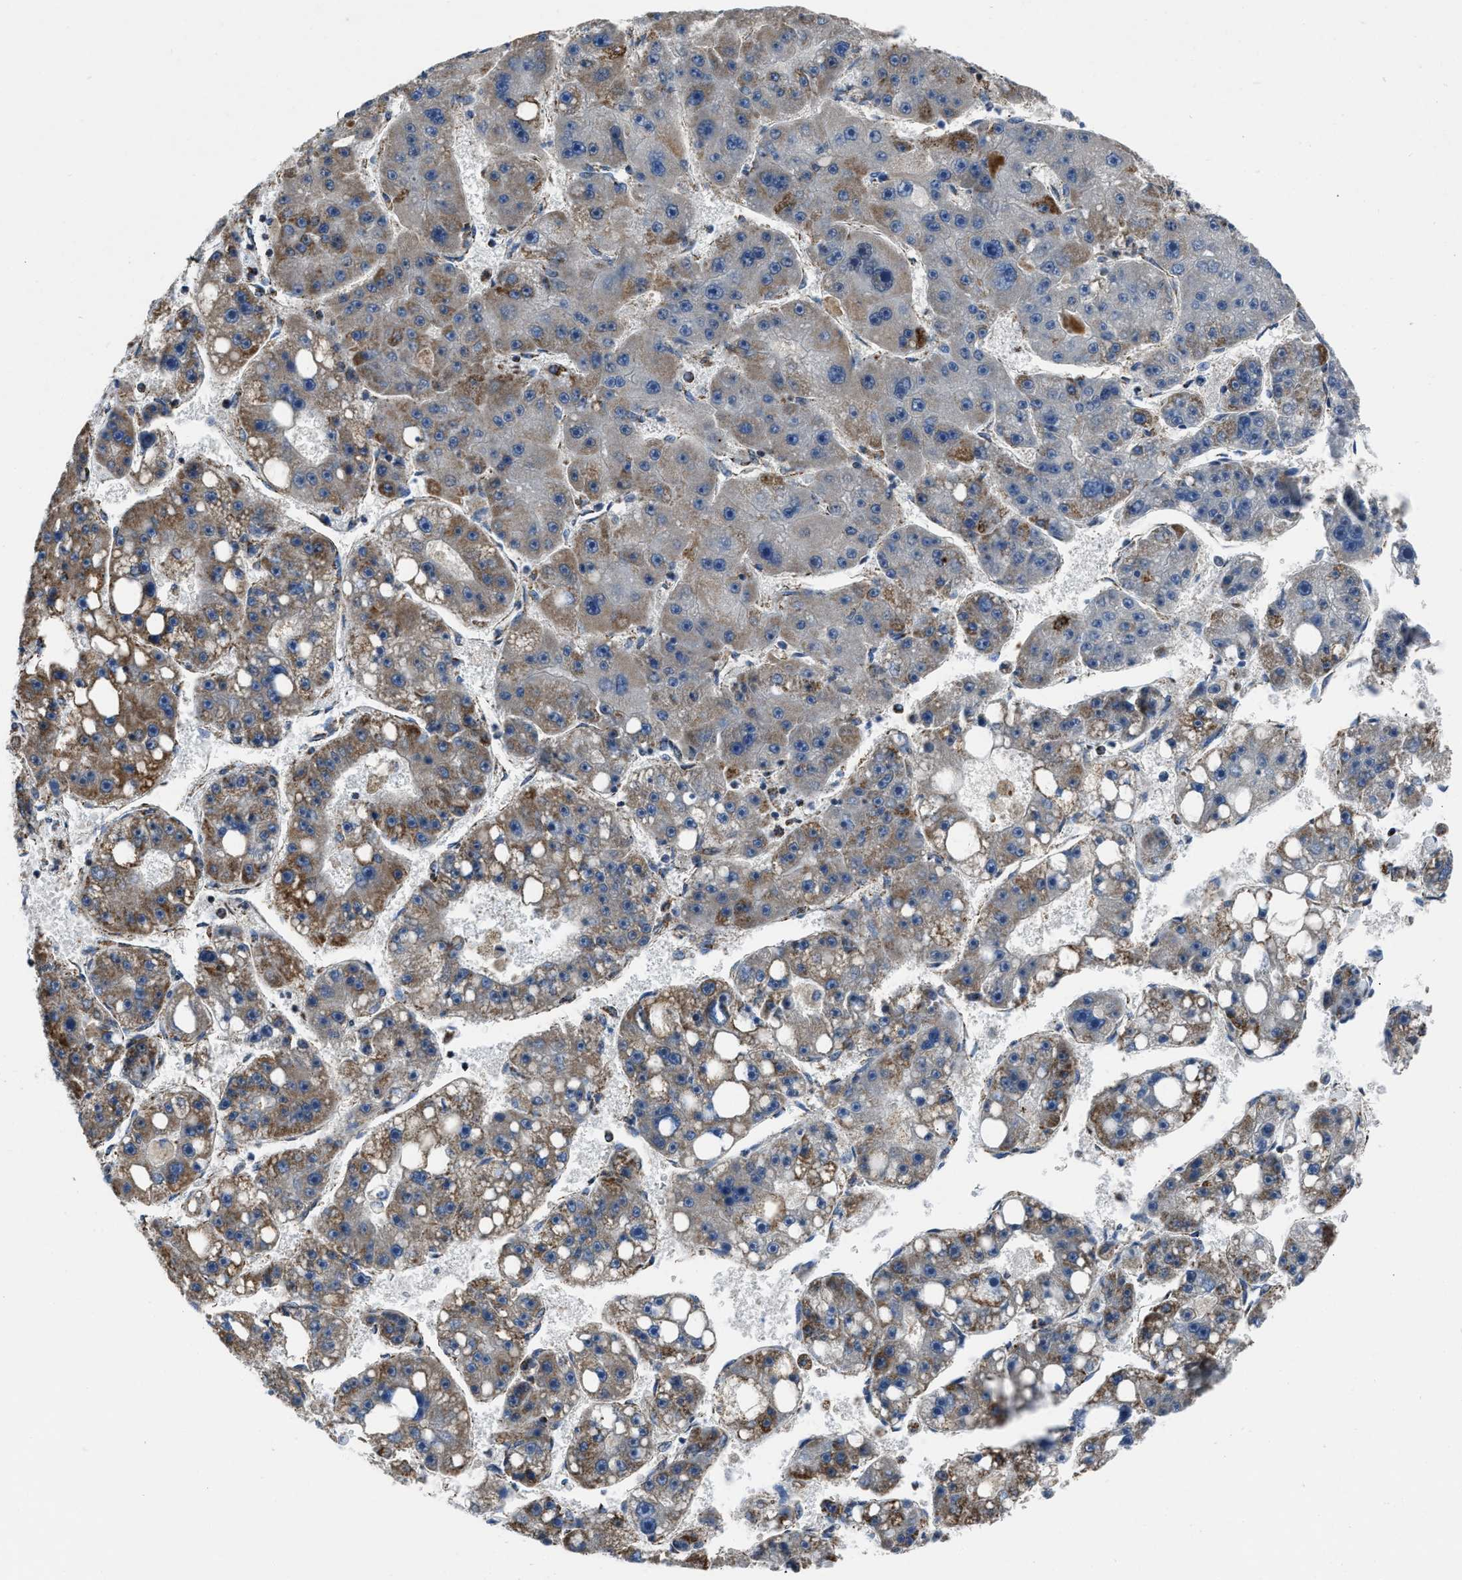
{"staining": {"intensity": "moderate", "quantity": "25%-75%", "location": "cytoplasmic/membranous"}, "tissue": "liver cancer", "cell_type": "Tumor cells", "image_type": "cancer", "snomed": [{"axis": "morphology", "description": "Carcinoma, Hepatocellular, NOS"}, {"axis": "topography", "description": "Liver"}], "caption": "A high-resolution image shows immunohistochemistry staining of liver cancer, which demonstrates moderate cytoplasmic/membranous positivity in approximately 25%-75% of tumor cells. The staining was performed using DAB, with brown indicating positive protein expression. Nuclei are stained blue with hematoxylin.", "gene": "NSD3", "patient": {"sex": "female", "age": 61}}